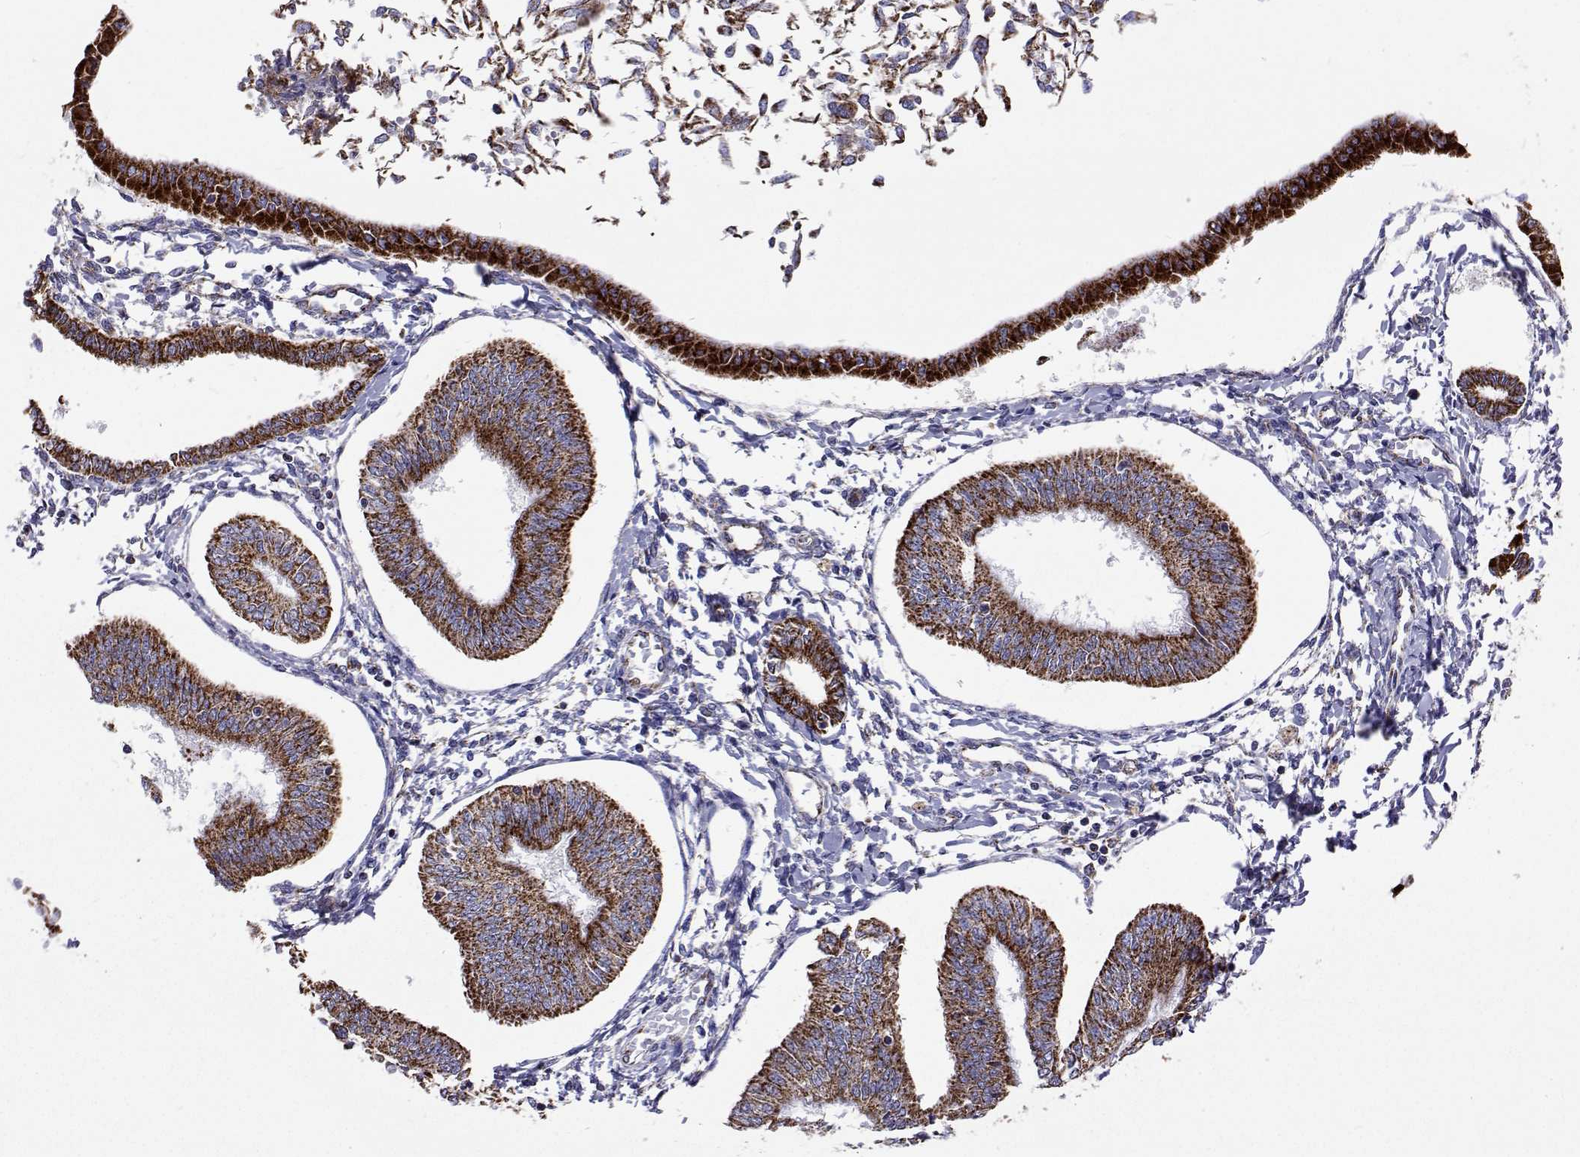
{"staining": {"intensity": "strong", "quantity": ">75%", "location": "cytoplasmic/membranous"}, "tissue": "endometrial cancer", "cell_type": "Tumor cells", "image_type": "cancer", "snomed": [{"axis": "morphology", "description": "Adenocarcinoma, NOS"}, {"axis": "topography", "description": "Endometrium"}], "caption": "Protein staining demonstrates strong cytoplasmic/membranous positivity in about >75% of tumor cells in endometrial adenocarcinoma.", "gene": "MCCC2", "patient": {"sex": "female", "age": 58}}